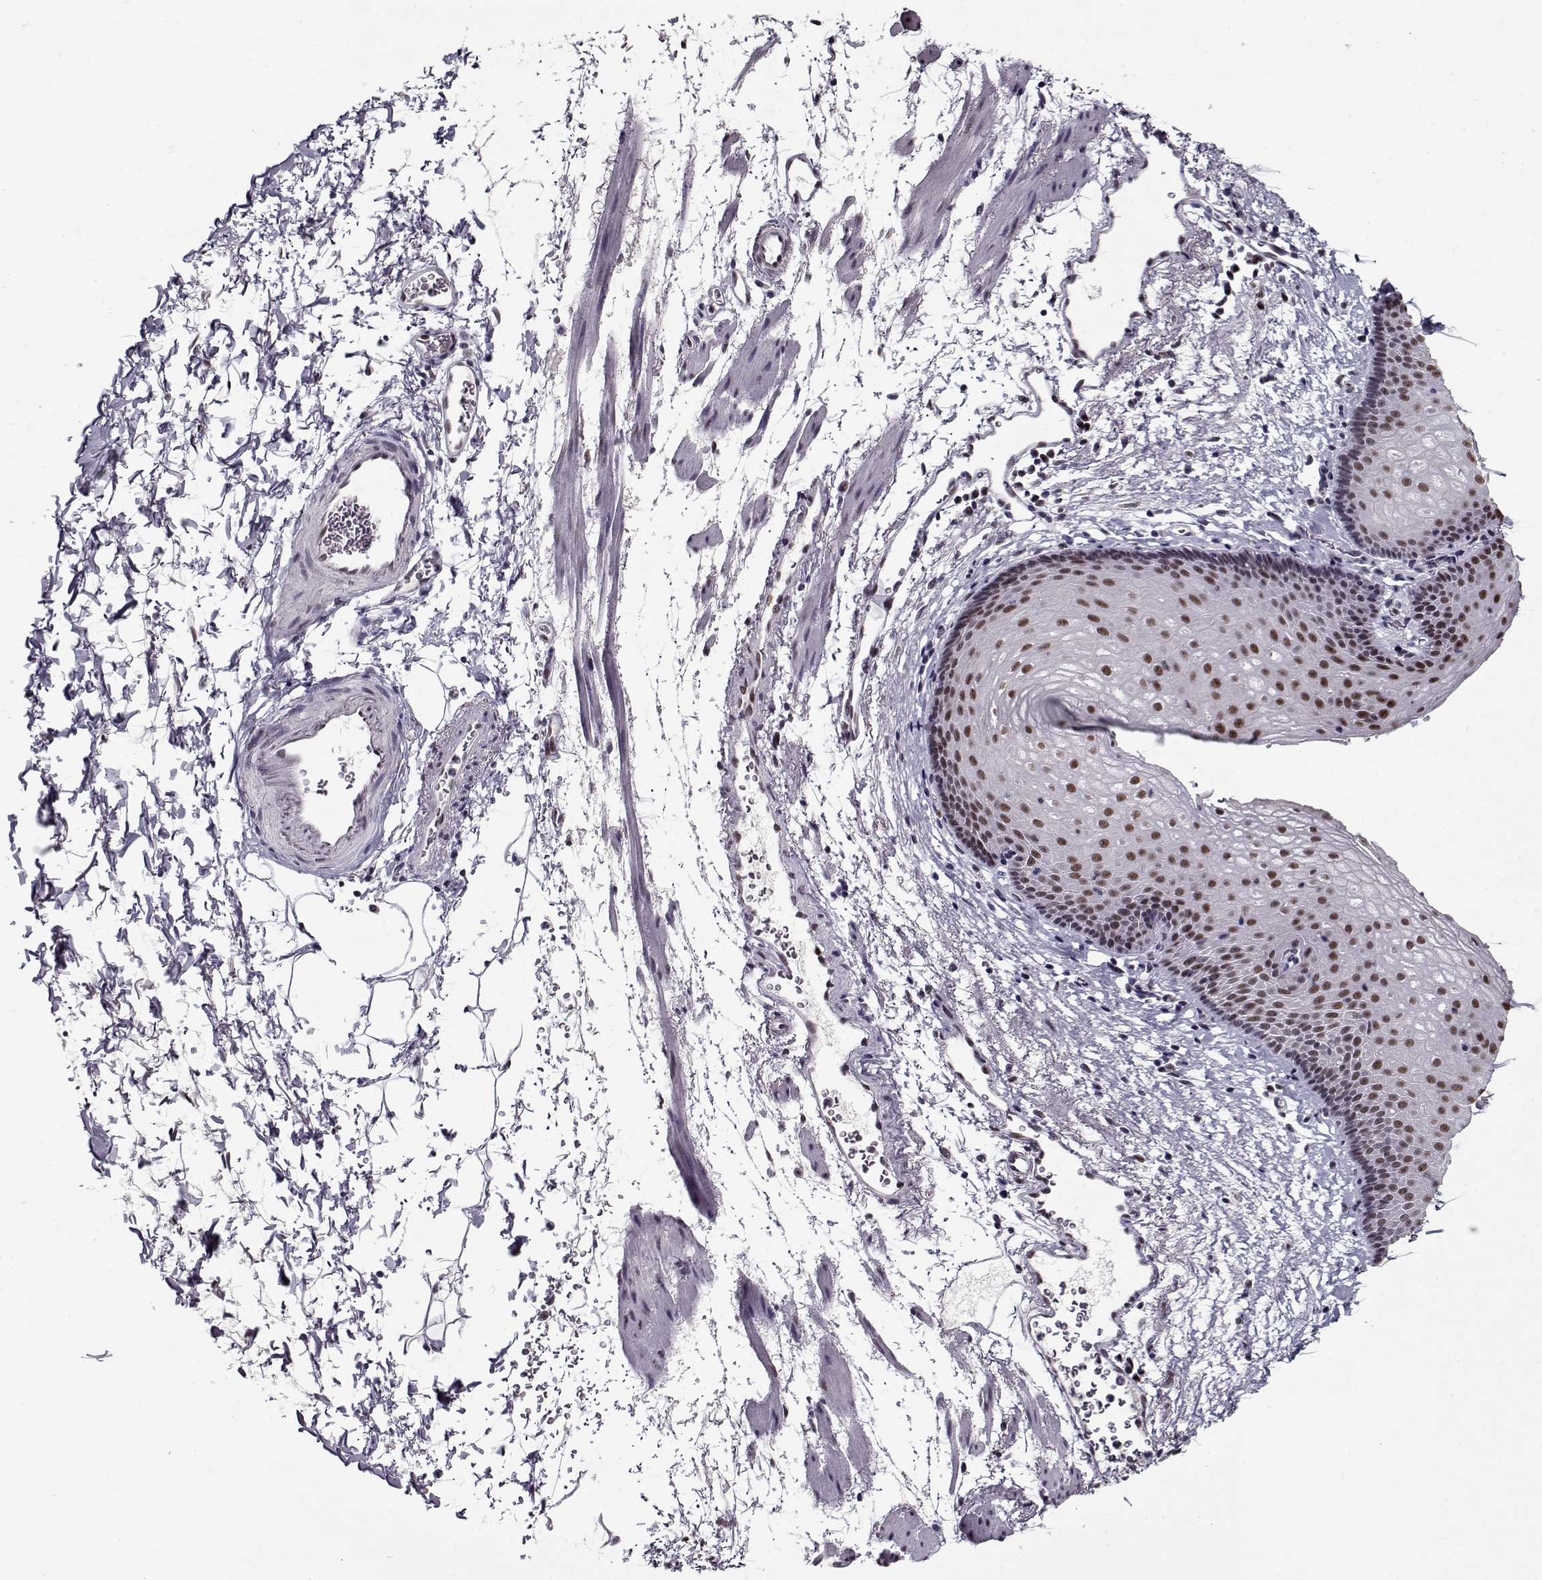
{"staining": {"intensity": "moderate", "quantity": "<25%", "location": "nuclear"}, "tissue": "esophagus", "cell_type": "Squamous epithelial cells", "image_type": "normal", "snomed": [{"axis": "morphology", "description": "Normal tissue, NOS"}, {"axis": "topography", "description": "Esophagus"}], "caption": "This micrograph reveals immunohistochemistry (IHC) staining of benign human esophagus, with low moderate nuclear positivity in about <25% of squamous epithelial cells.", "gene": "PRMT1", "patient": {"sex": "female", "age": 64}}